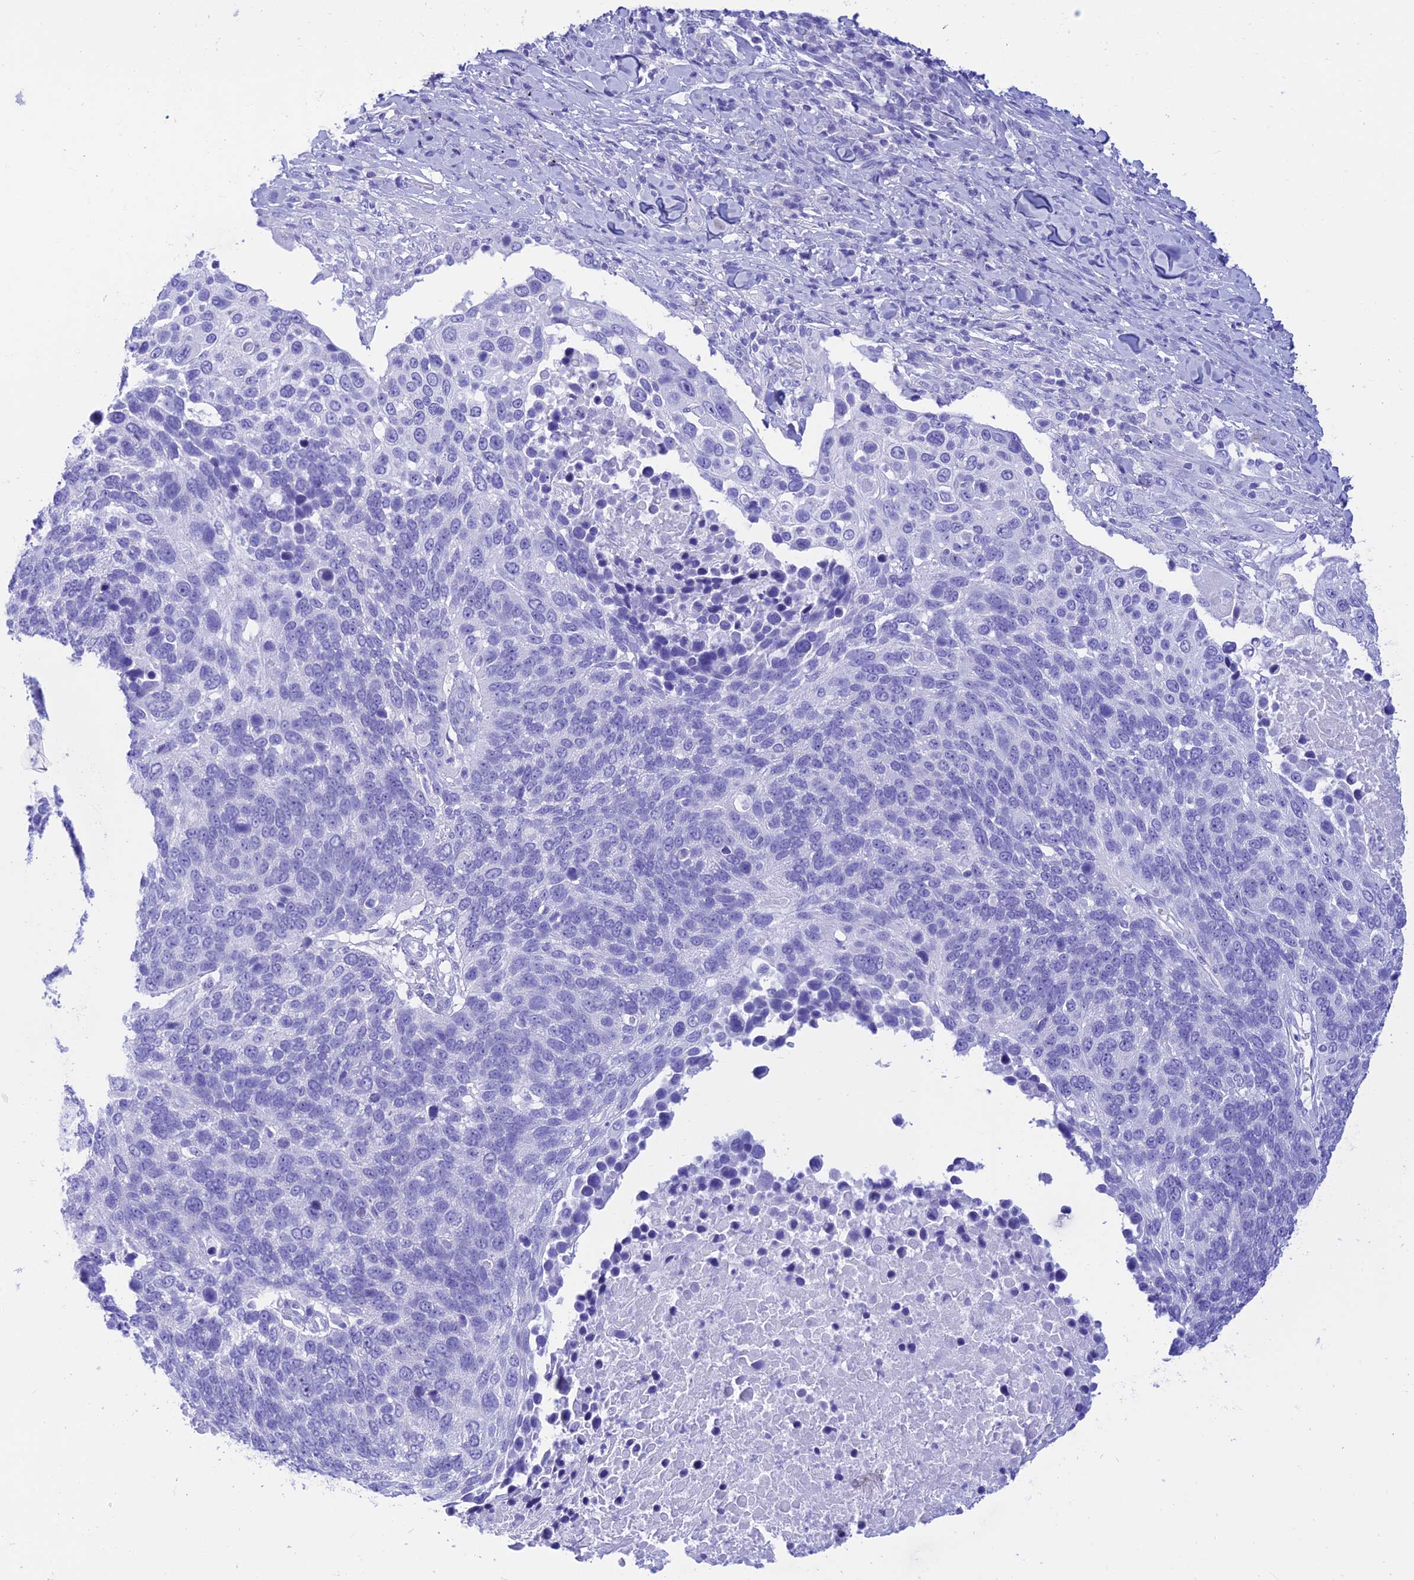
{"staining": {"intensity": "negative", "quantity": "none", "location": "none"}, "tissue": "lung cancer", "cell_type": "Tumor cells", "image_type": "cancer", "snomed": [{"axis": "morphology", "description": "Normal tissue, NOS"}, {"axis": "morphology", "description": "Squamous cell carcinoma, NOS"}, {"axis": "topography", "description": "Lymph node"}, {"axis": "topography", "description": "Lung"}], "caption": "The immunohistochemistry (IHC) image has no significant expression in tumor cells of lung squamous cell carcinoma tissue.", "gene": "PRNP", "patient": {"sex": "male", "age": 66}}